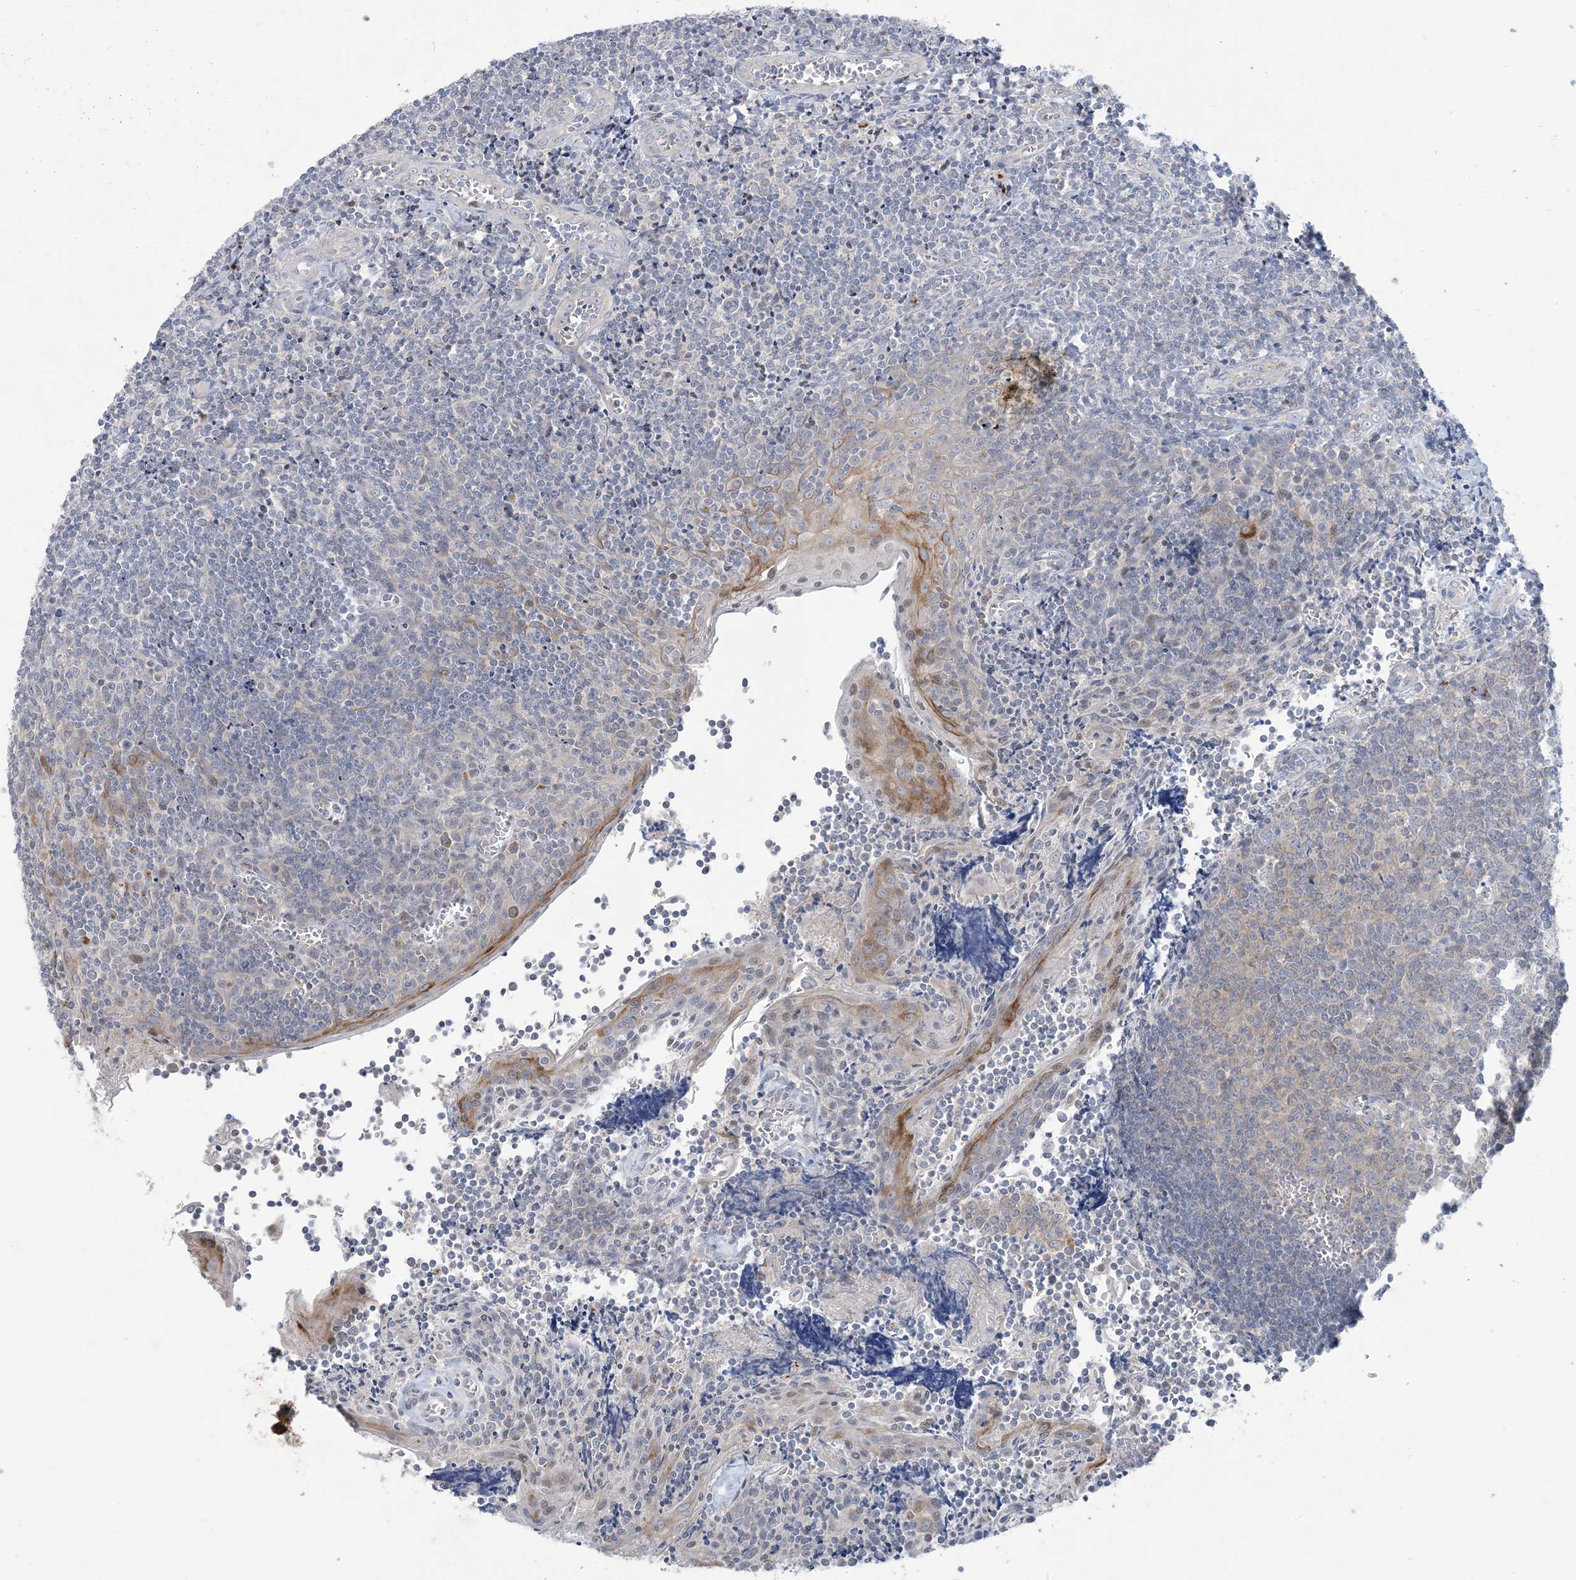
{"staining": {"intensity": "negative", "quantity": "none", "location": "none"}, "tissue": "tonsil", "cell_type": "Germinal center cells", "image_type": "normal", "snomed": [{"axis": "morphology", "description": "Normal tissue, NOS"}, {"axis": "topography", "description": "Tonsil"}], "caption": "This is an IHC histopathology image of unremarkable tonsil. There is no positivity in germinal center cells.", "gene": "KIF3A", "patient": {"sex": "male", "age": 27}}